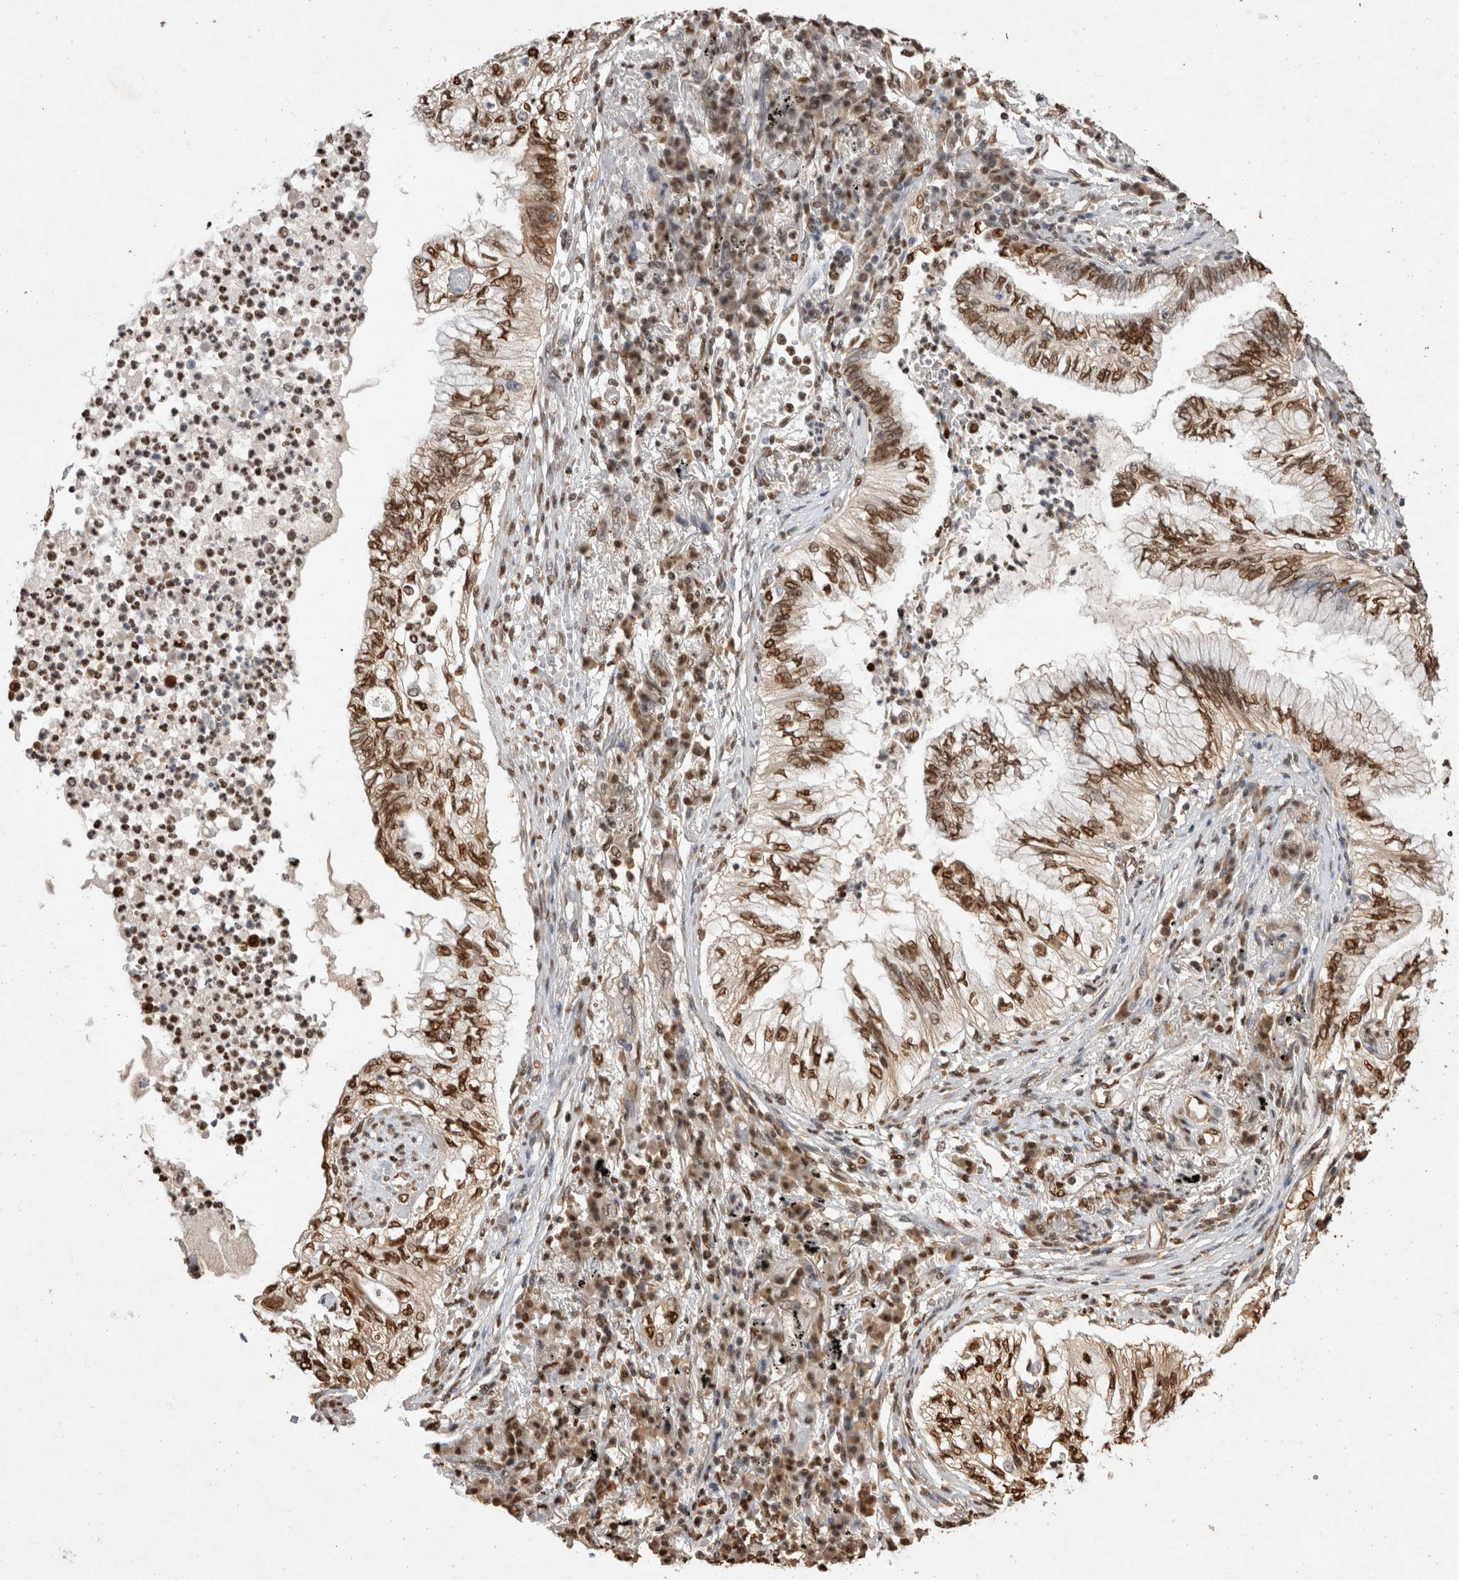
{"staining": {"intensity": "moderate", "quantity": ">75%", "location": "nuclear"}, "tissue": "lung cancer", "cell_type": "Tumor cells", "image_type": "cancer", "snomed": [{"axis": "morphology", "description": "Normal tissue, NOS"}, {"axis": "morphology", "description": "Adenocarcinoma, NOS"}, {"axis": "topography", "description": "Bronchus"}, {"axis": "topography", "description": "Lung"}], "caption": "A brown stain highlights moderate nuclear expression of a protein in lung adenocarcinoma tumor cells.", "gene": "HDGF", "patient": {"sex": "female", "age": 70}}